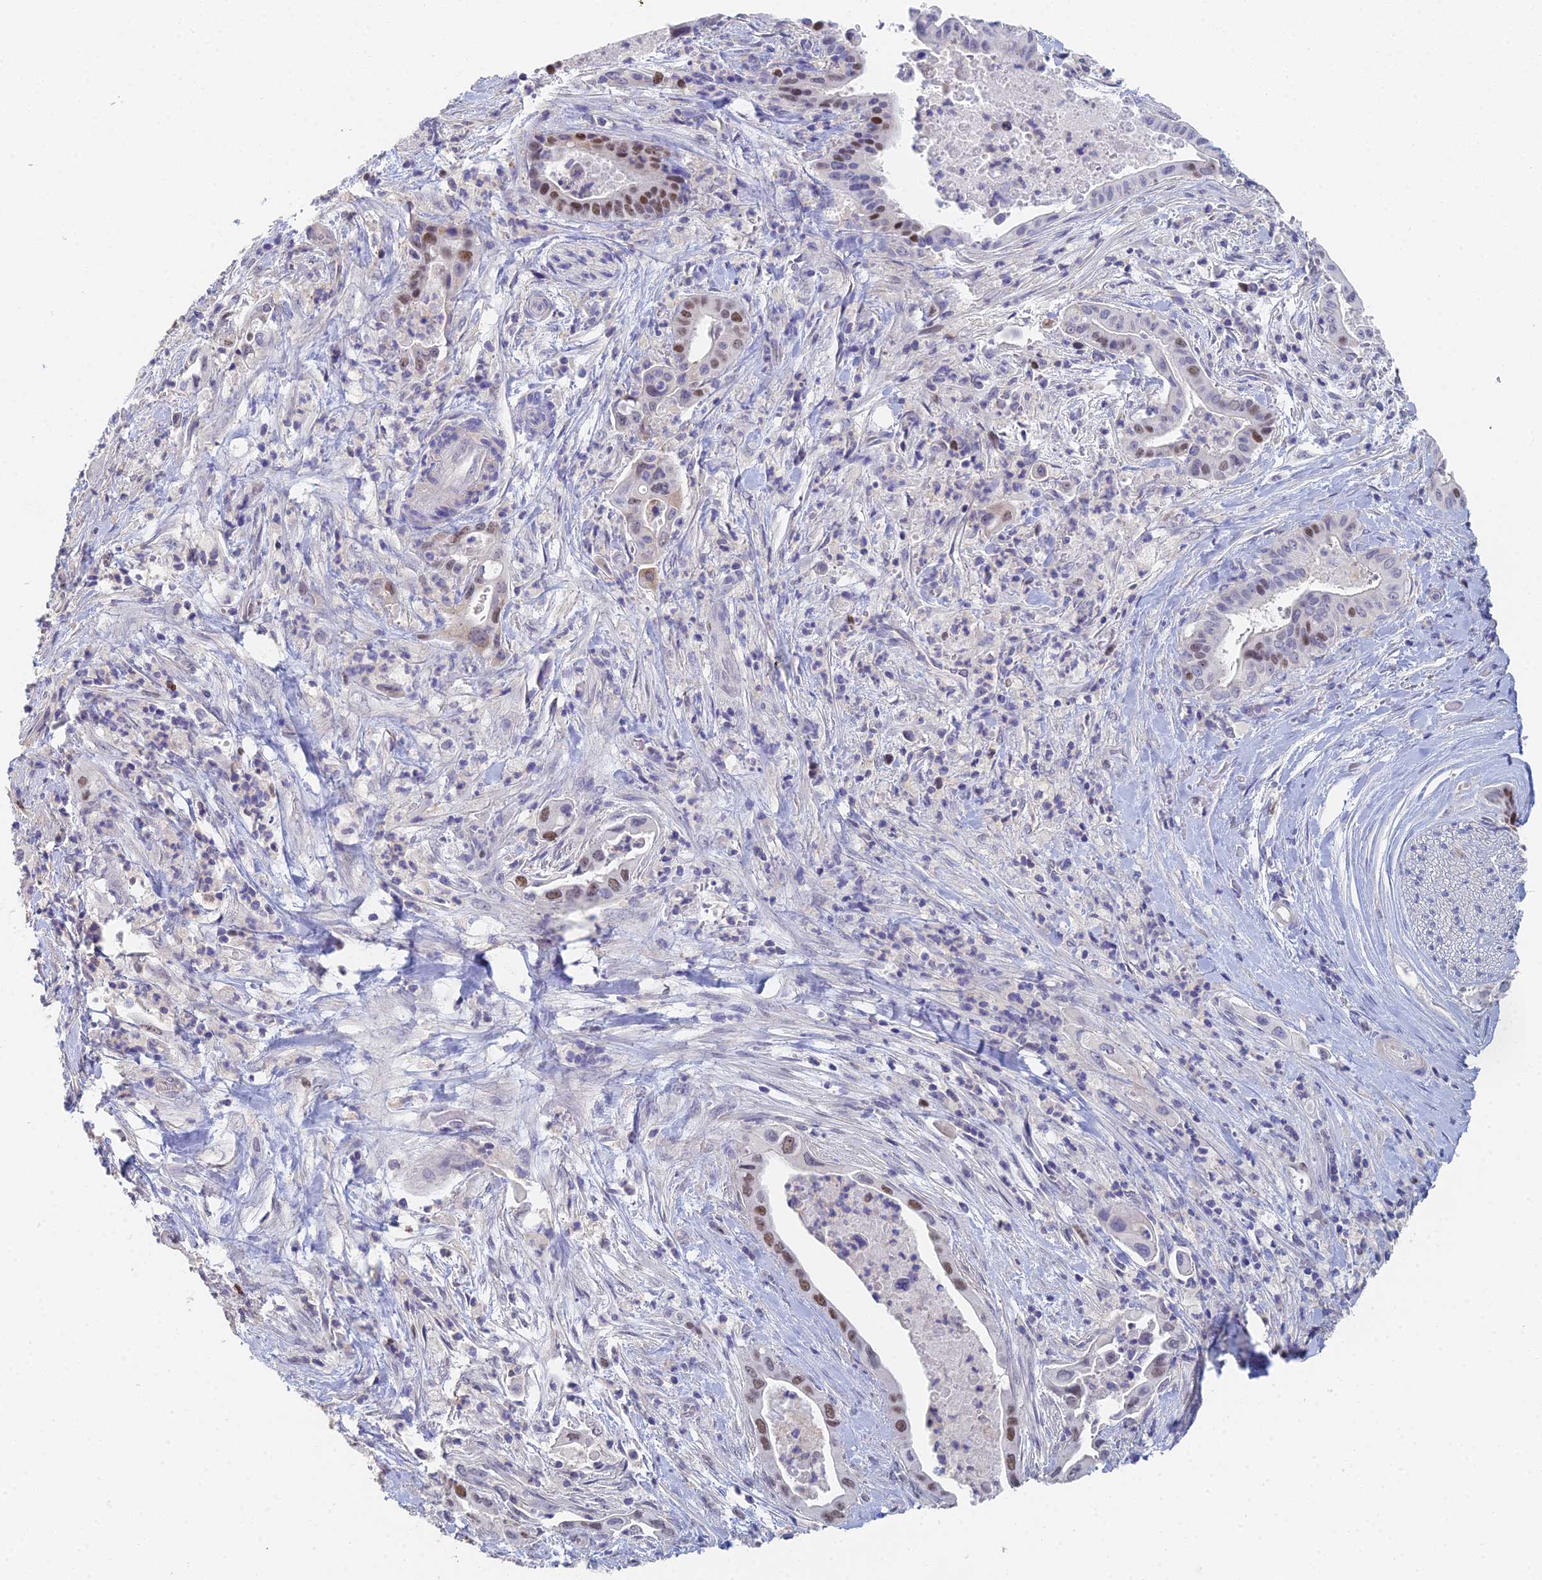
{"staining": {"intensity": "moderate", "quantity": "25%-75%", "location": "nuclear"}, "tissue": "pancreatic cancer", "cell_type": "Tumor cells", "image_type": "cancer", "snomed": [{"axis": "morphology", "description": "Adenocarcinoma, NOS"}, {"axis": "topography", "description": "Pancreas"}], "caption": "The image reveals a brown stain indicating the presence of a protein in the nuclear of tumor cells in adenocarcinoma (pancreatic).", "gene": "MCM2", "patient": {"sex": "female", "age": 77}}